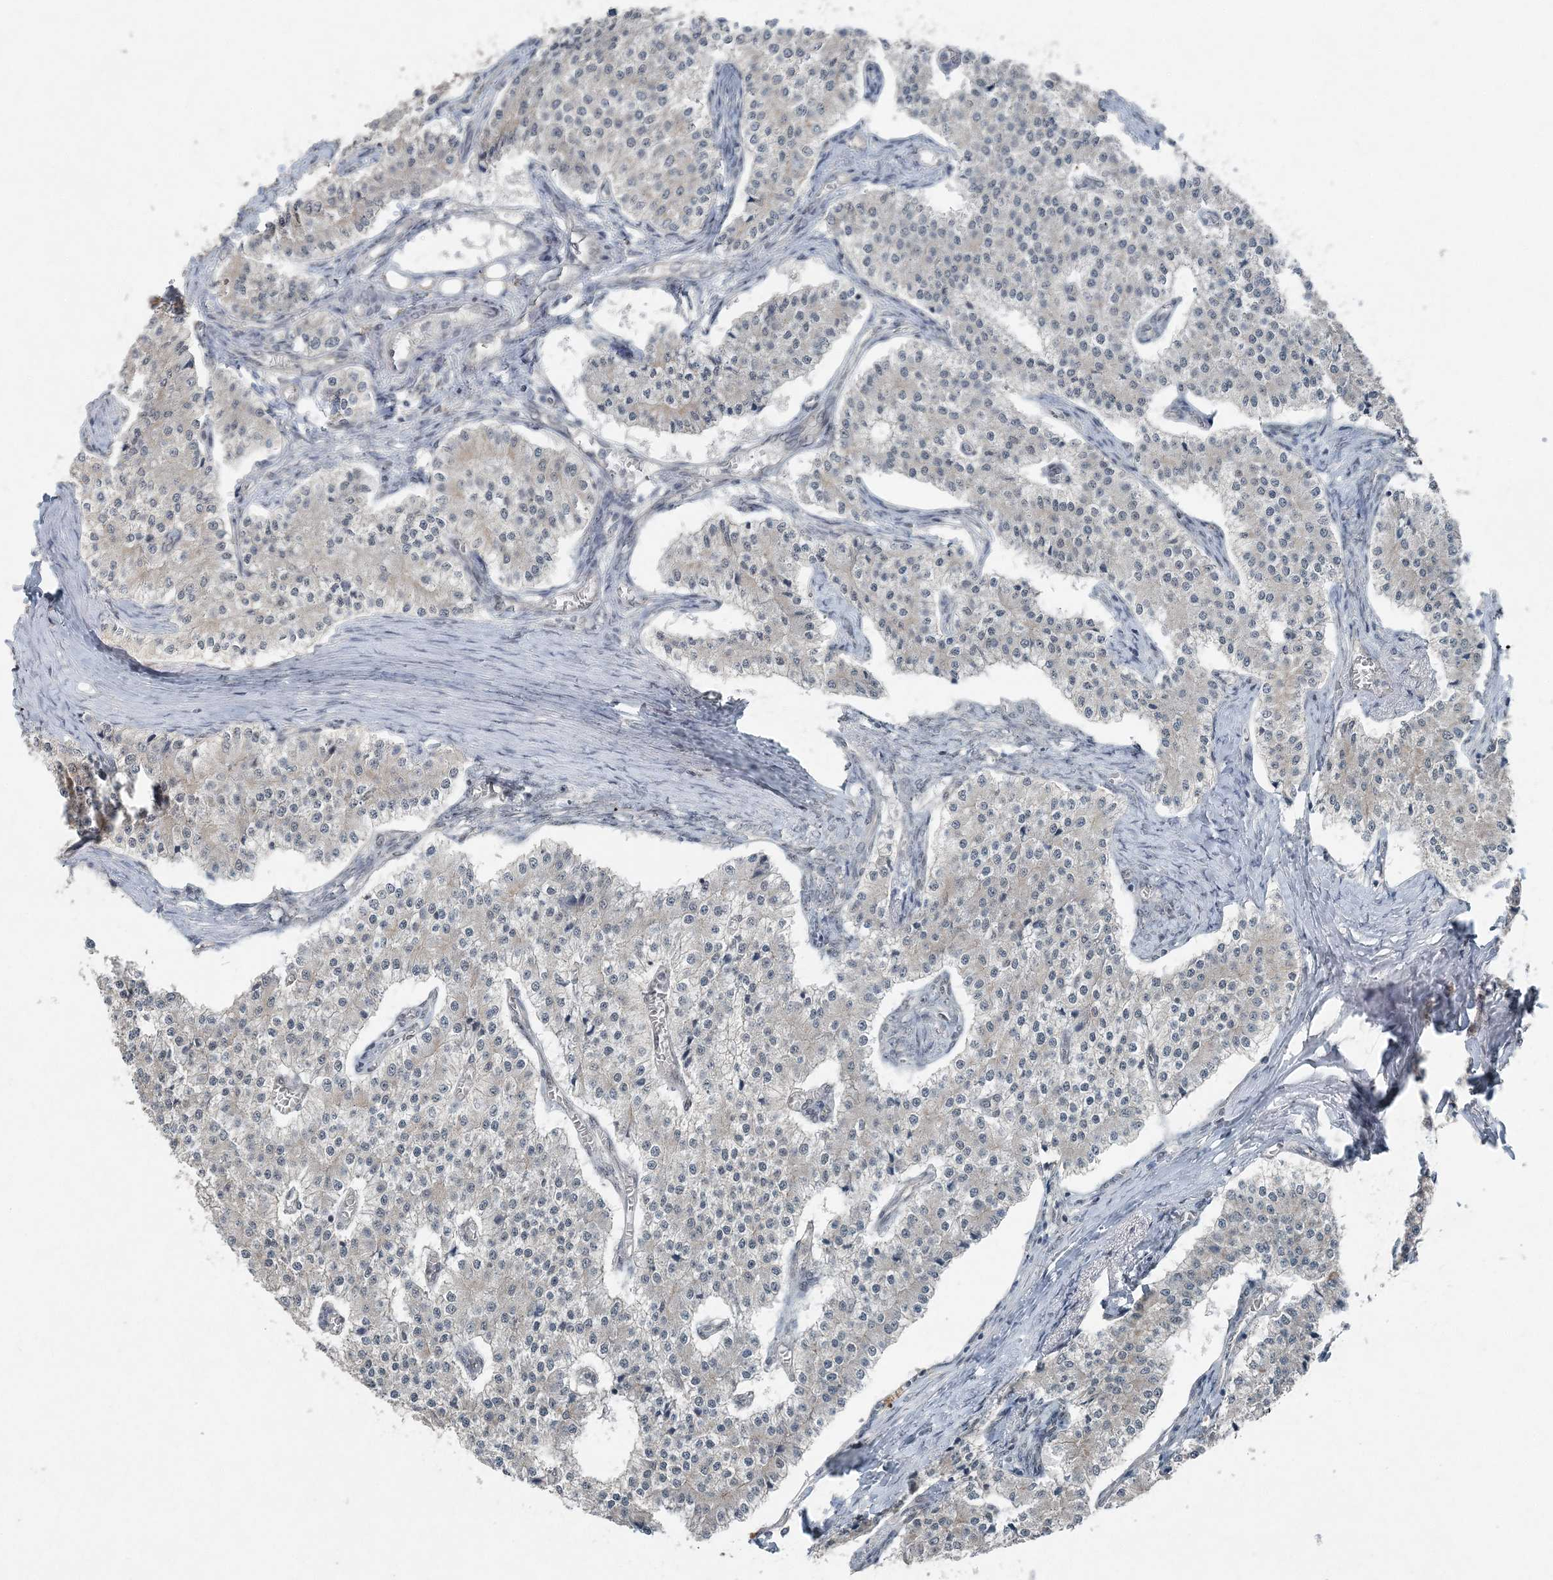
{"staining": {"intensity": "negative", "quantity": "none", "location": "none"}, "tissue": "carcinoid", "cell_type": "Tumor cells", "image_type": "cancer", "snomed": [{"axis": "morphology", "description": "Carcinoid, malignant, NOS"}, {"axis": "topography", "description": "Colon"}], "caption": "IHC of carcinoid (malignant) shows no staining in tumor cells. Brightfield microscopy of immunohistochemistry stained with DAB (3,3'-diaminobenzidine) (brown) and hematoxylin (blue), captured at high magnification.", "gene": "VSIG2", "patient": {"sex": "female", "age": 52}}